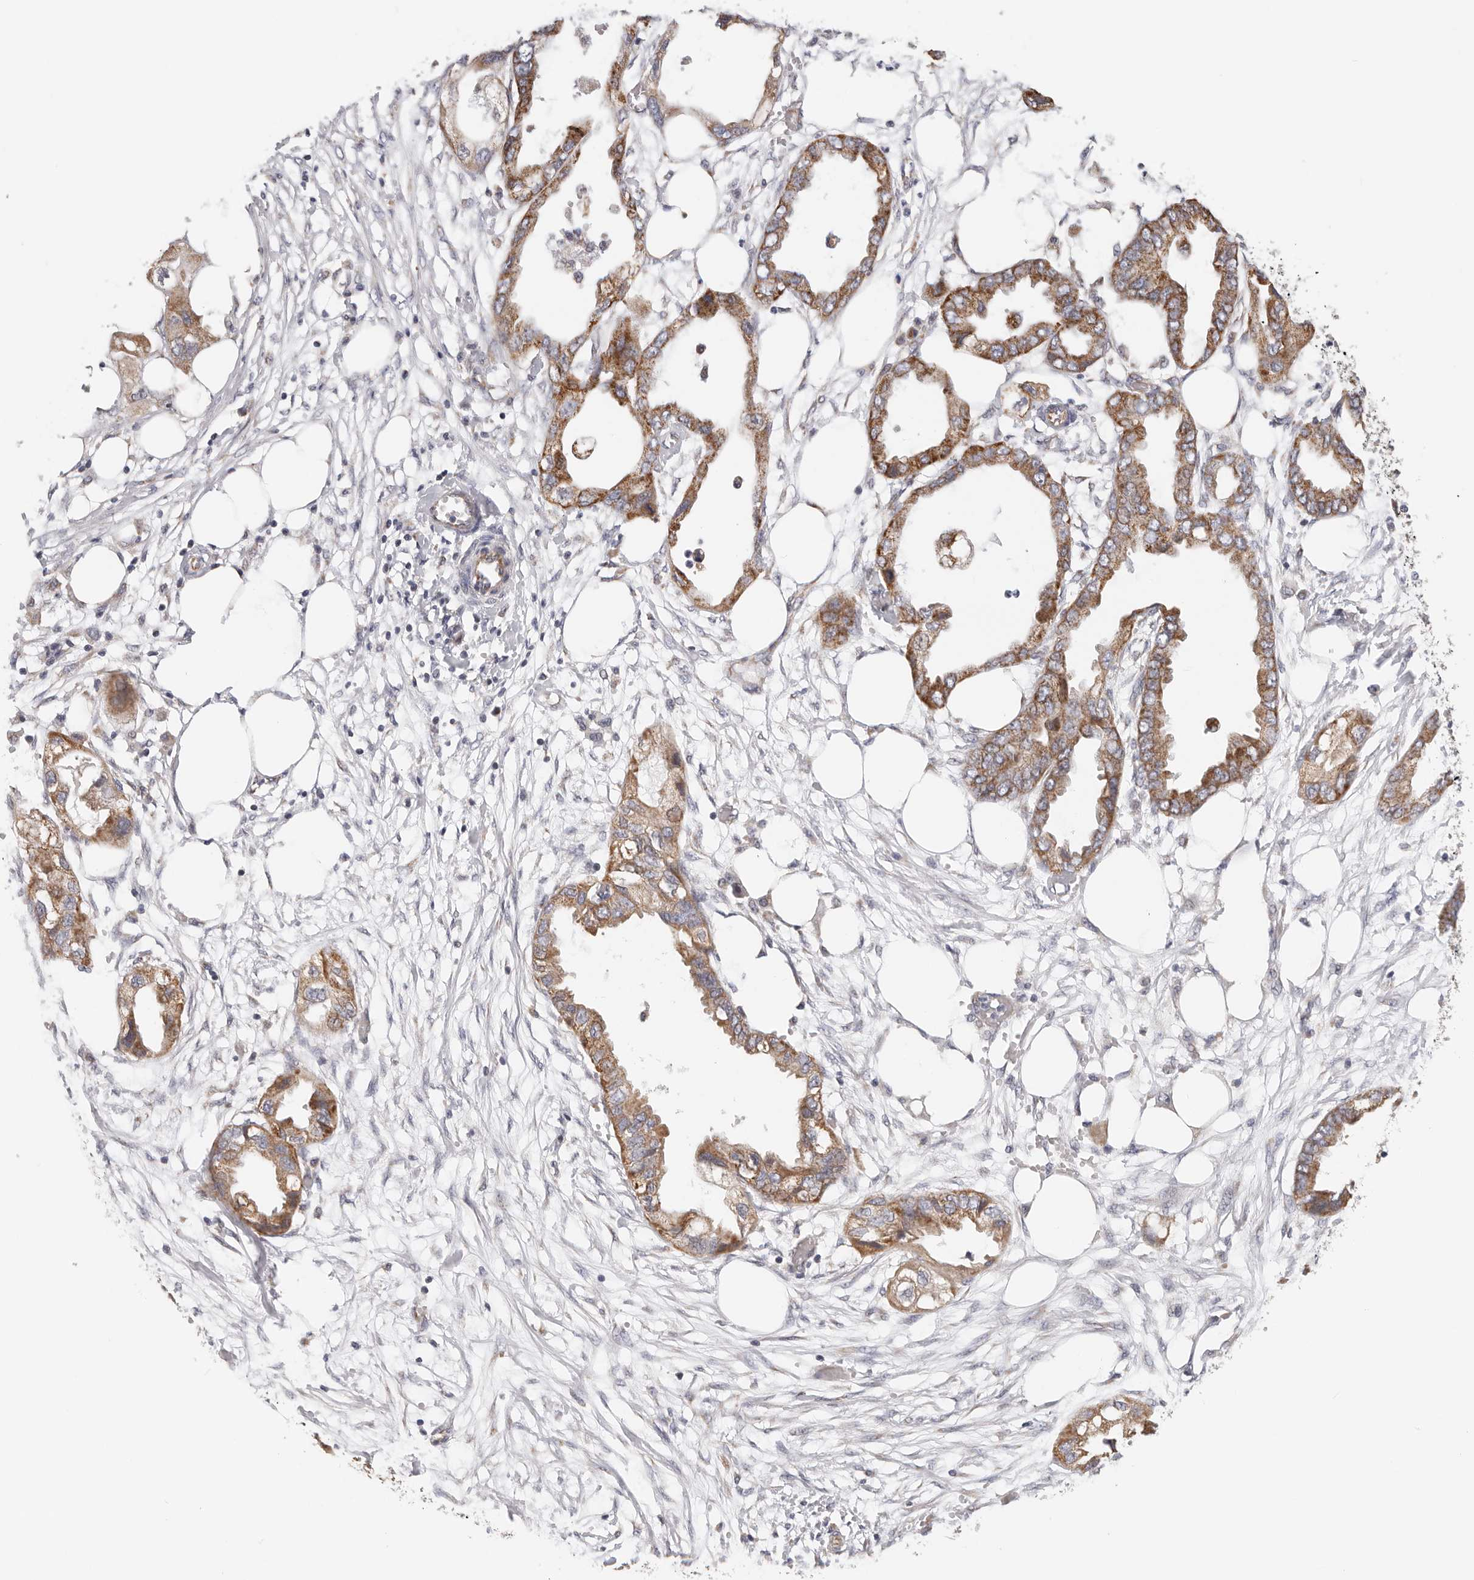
{"staining": {"intensity": "strong", "quantity": ">75%", "location": "cytoplasmic/membranous"}, "tissue": "endometrial cancer", "cell_type": "Tumor cells", "image_type": "cancer", "snomed": [{"axis": "morphology", "description": "Adenocarcinoma, NOS"}, {"axis": "morphology", "description": "Adenocarcinoma, metastatic, NOS"}, {"axis": "topography", "description": "Adipose tissue"}, {"axis": "topography", "description": "Endometrium"}], "caption": "DAB immunohistochemical staining of human metastatic adenocarcinoma (endometrial) displays strong cytoplasmic/membranous protein staining in approximately >75% of tumor cells. The protein is shown in brown color, while the nuclei are stained blue.", "gene": "AFDN", "patient": {"sex": "female", "age": 67}}